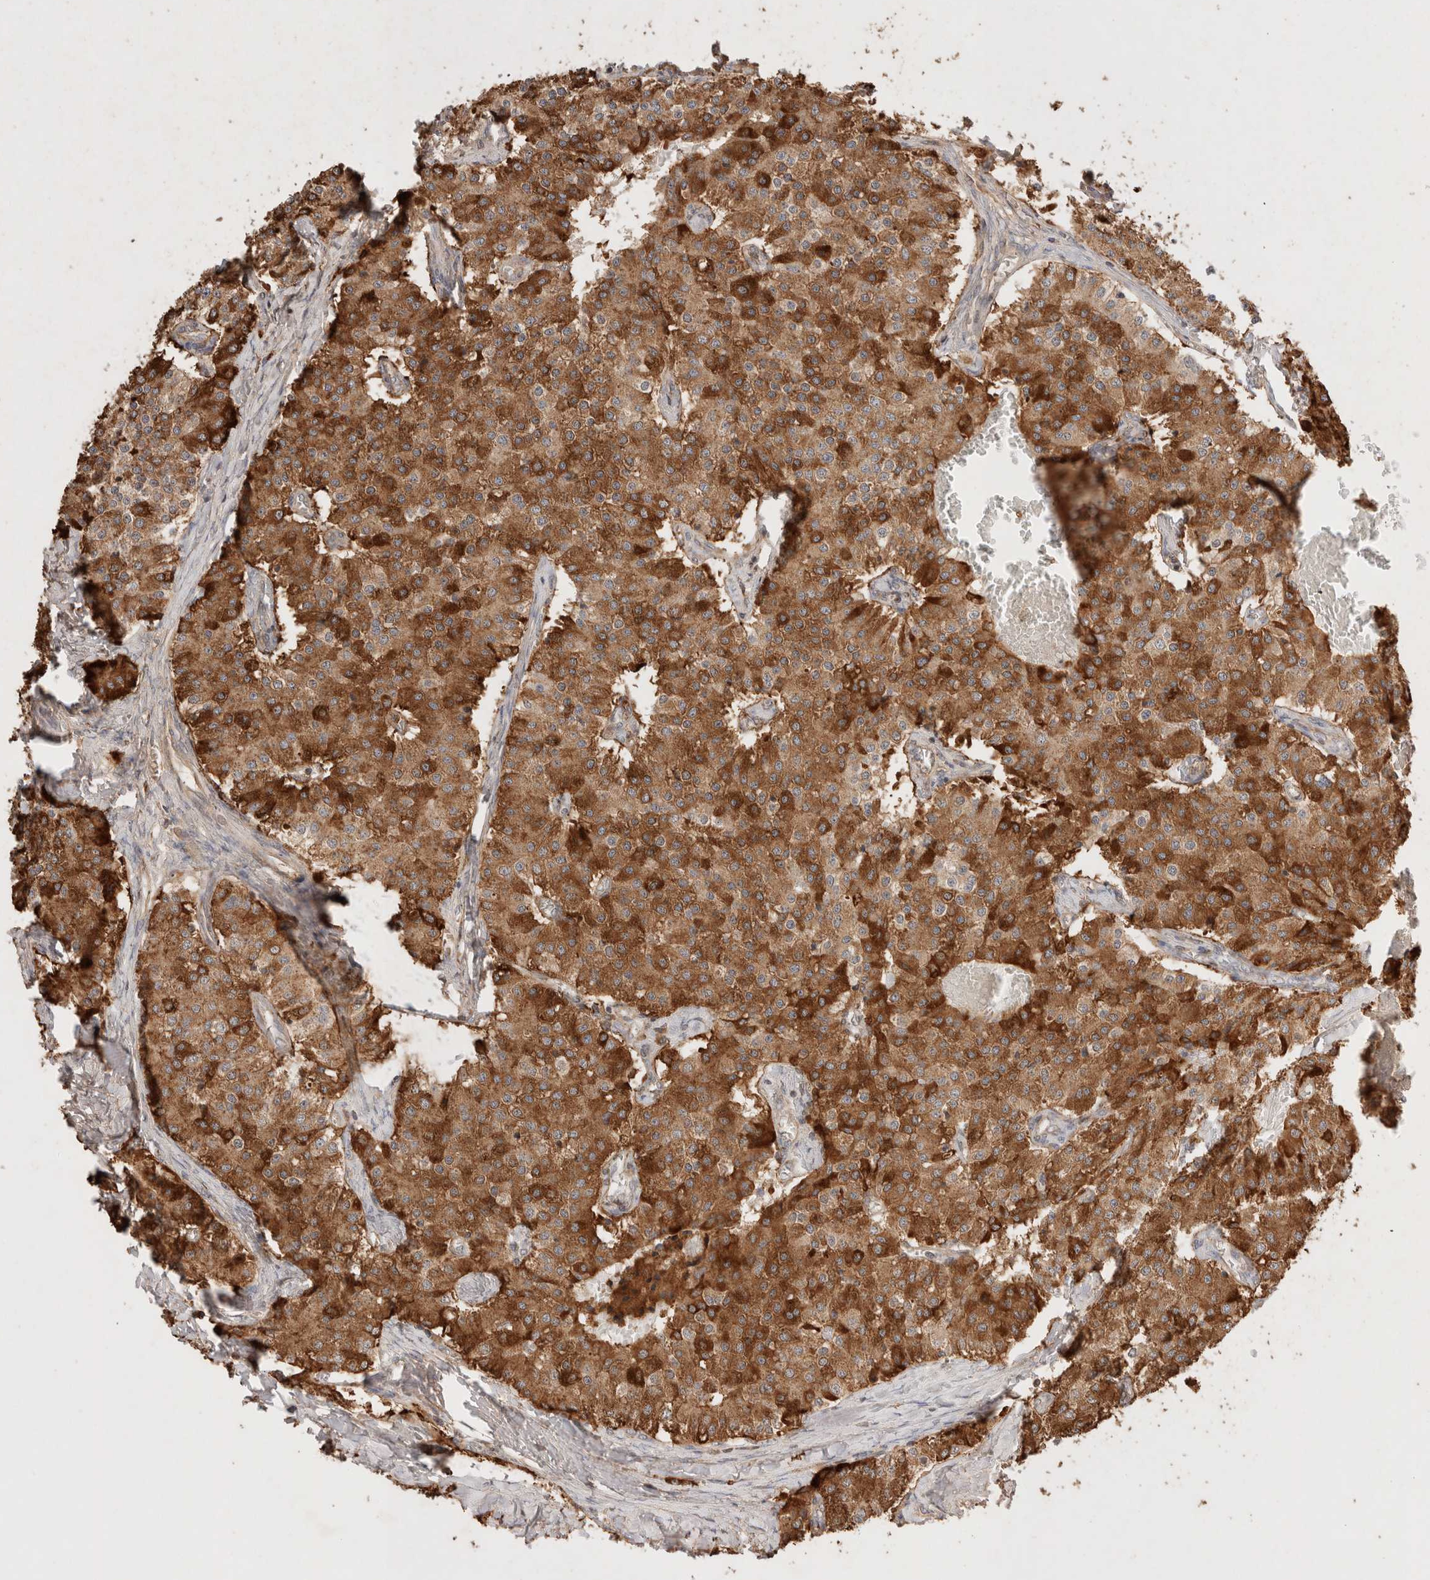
{"staining": {"intensity": "strong", "quantity": ">75%", "location": "cytoplasmic/membranous"}, "tissue": "carcinoid", "cell_type": "Tumor cells", "image_type": "cancer", "snomed": [{"axis": "morphology", "description": "Carcinoid, malignant, NOS"}, {"axis": "topography", "description": "Colon"}], "caption": "The micrograph shows staining of carcinoid, revealing strong cytoplasmic/membranous protein positivity (brown color) within tumor cells.", "gene": "CARNMT1", "patient": {"sex": "female", "age": 52}}